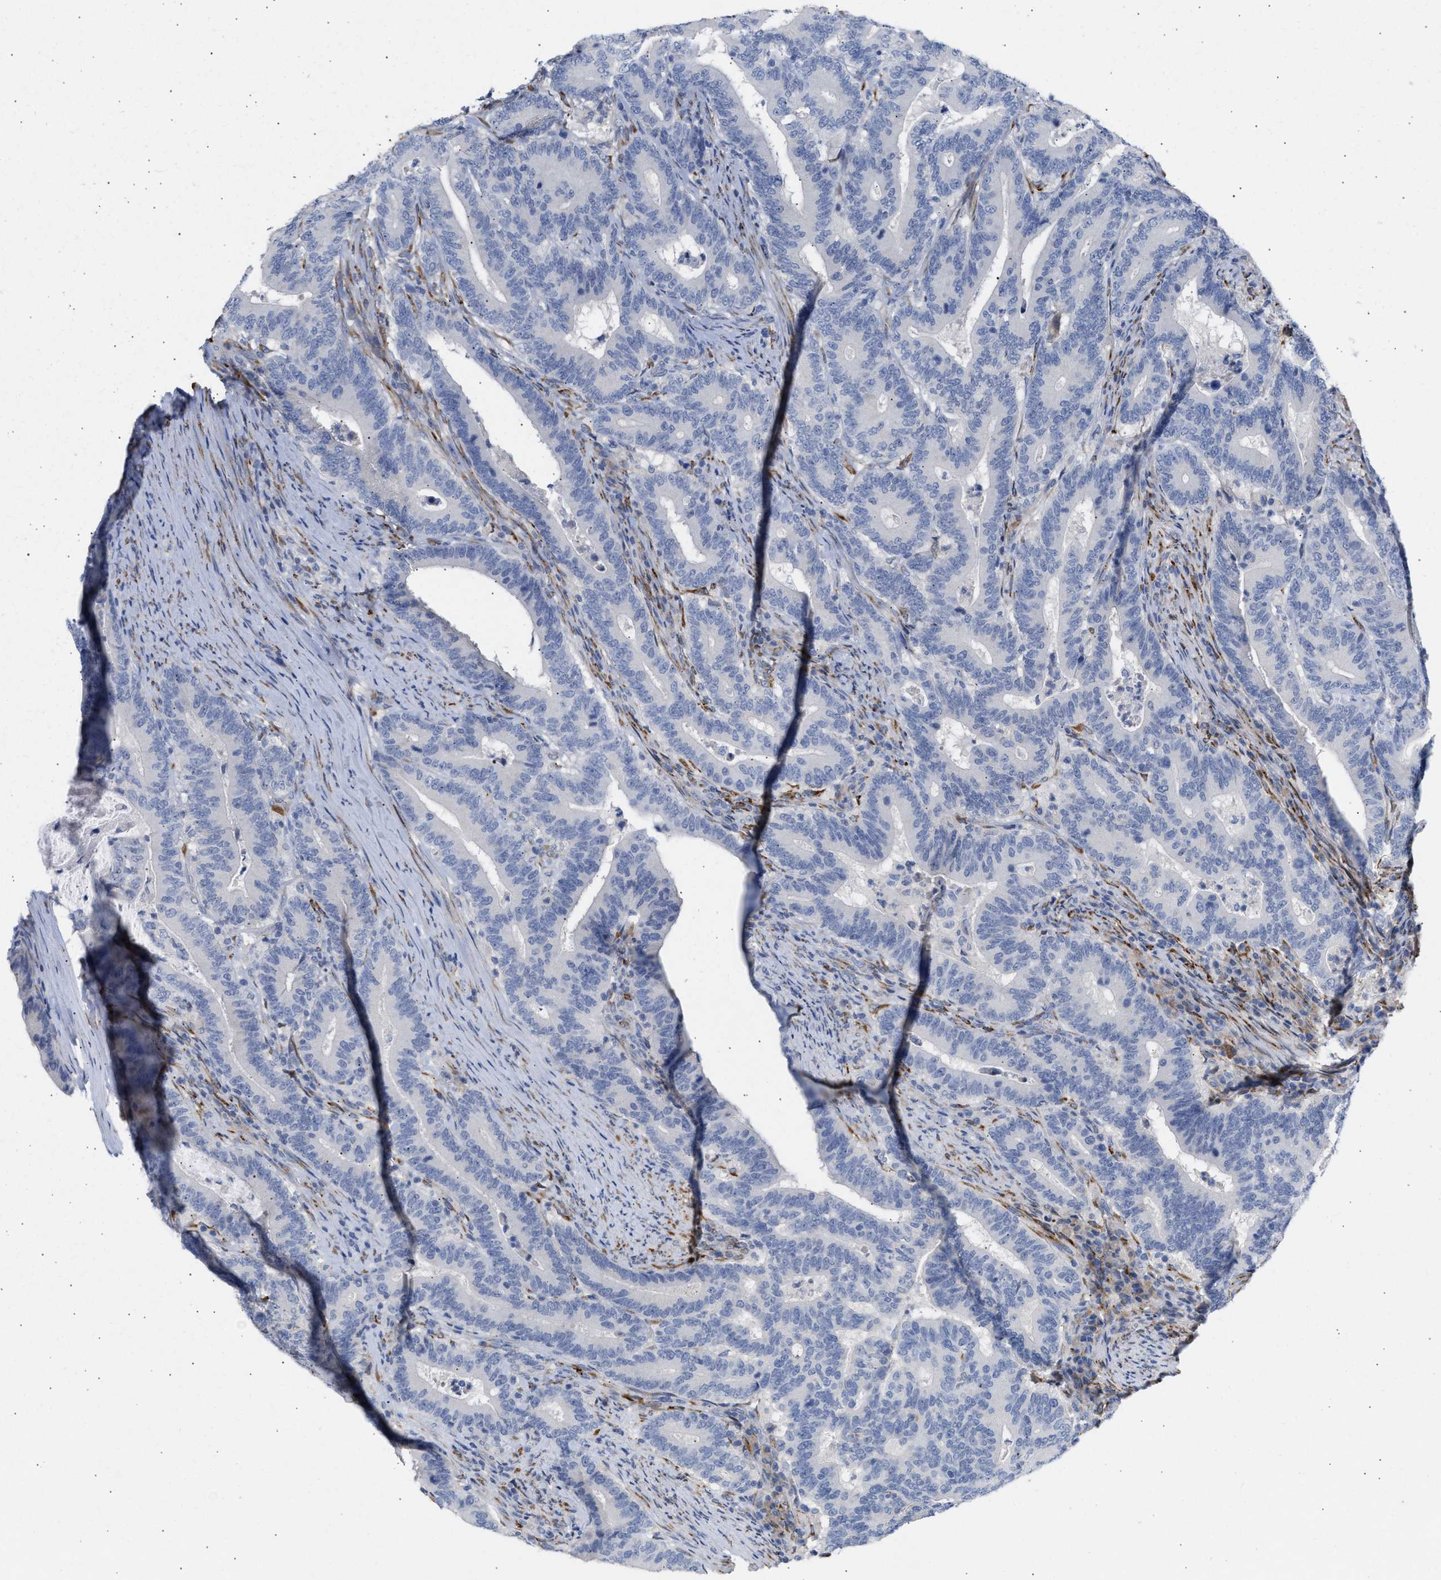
{"staining": {"intensity": "negative", "quantity": "none", "location": "none"}, "tissue": "colorectal cancer", "cell_type": "Tumor cells", "image_type": "cancer", "snomed": [{"axis": "morphology", "description": "Adenocarcinoma, NOS"}, {"axis": "topography", "description": "Colon"}], "caption": "A micrograph of human colorectal cancer is negative for staining in tumor cells.", "gene": "SELENOM", "patient": {"sex": "female", "age": 66}}